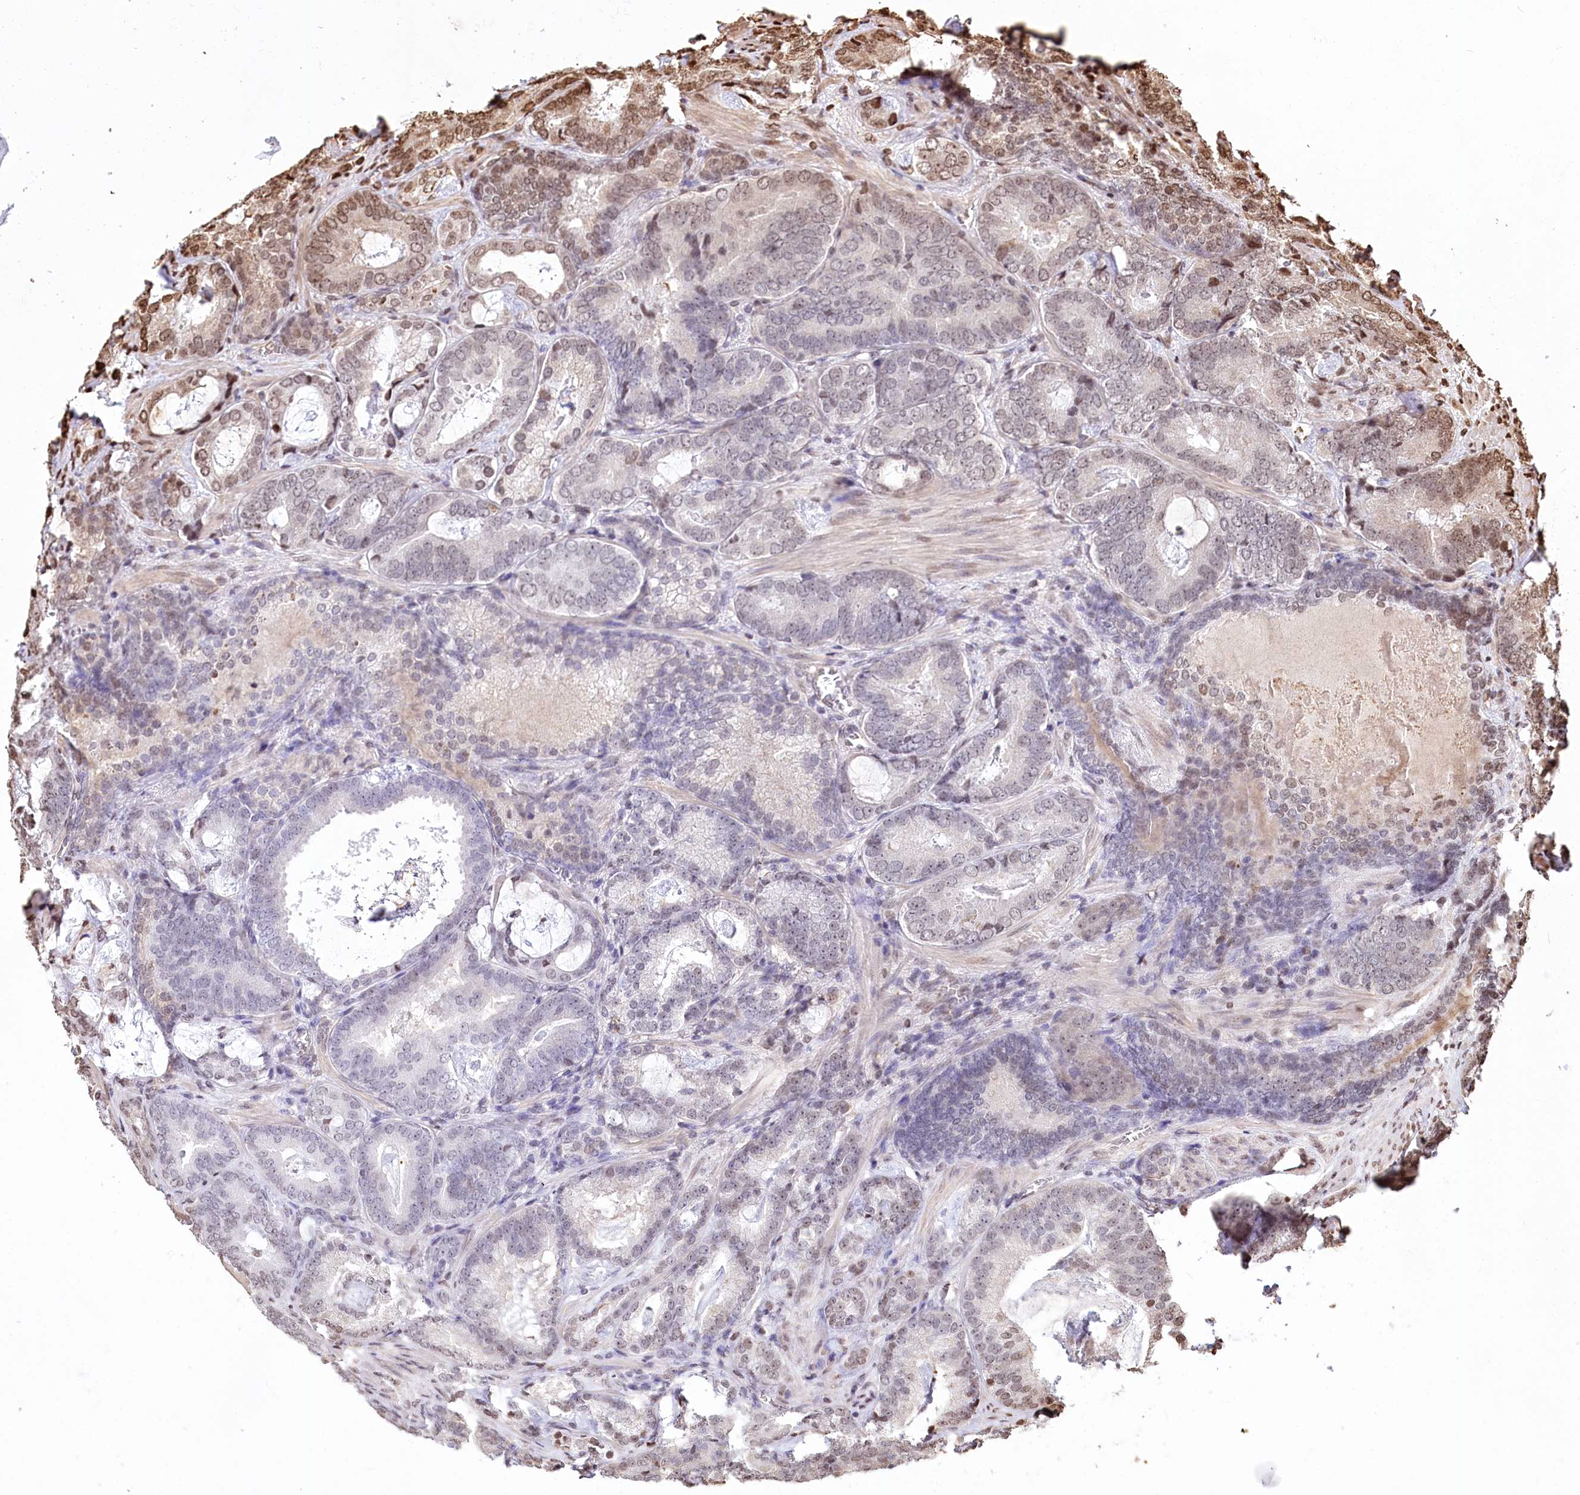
{"staining": {"intensity": "moderate", "quantity": "<25%", "location": "cytoplasmic/membranous,nuclear"}, "tissue": "prostate cancer", "cell_type": "Tumor cells", "image_type": "cancer", "snomed": [{"axis": "morphology", "description": "Adenocarcinoma, Low grade"}, {"axis": "topography", "description": "Prostate"}], "caption": "Tumor cells display moderate cytoplasmic/membranous and nuclear expression in approximately <25% of cells in adenocarcinoma (low-grade) (prostate).", "gene": "PTMS", "patient": {"sex": "male", "age": 60}}